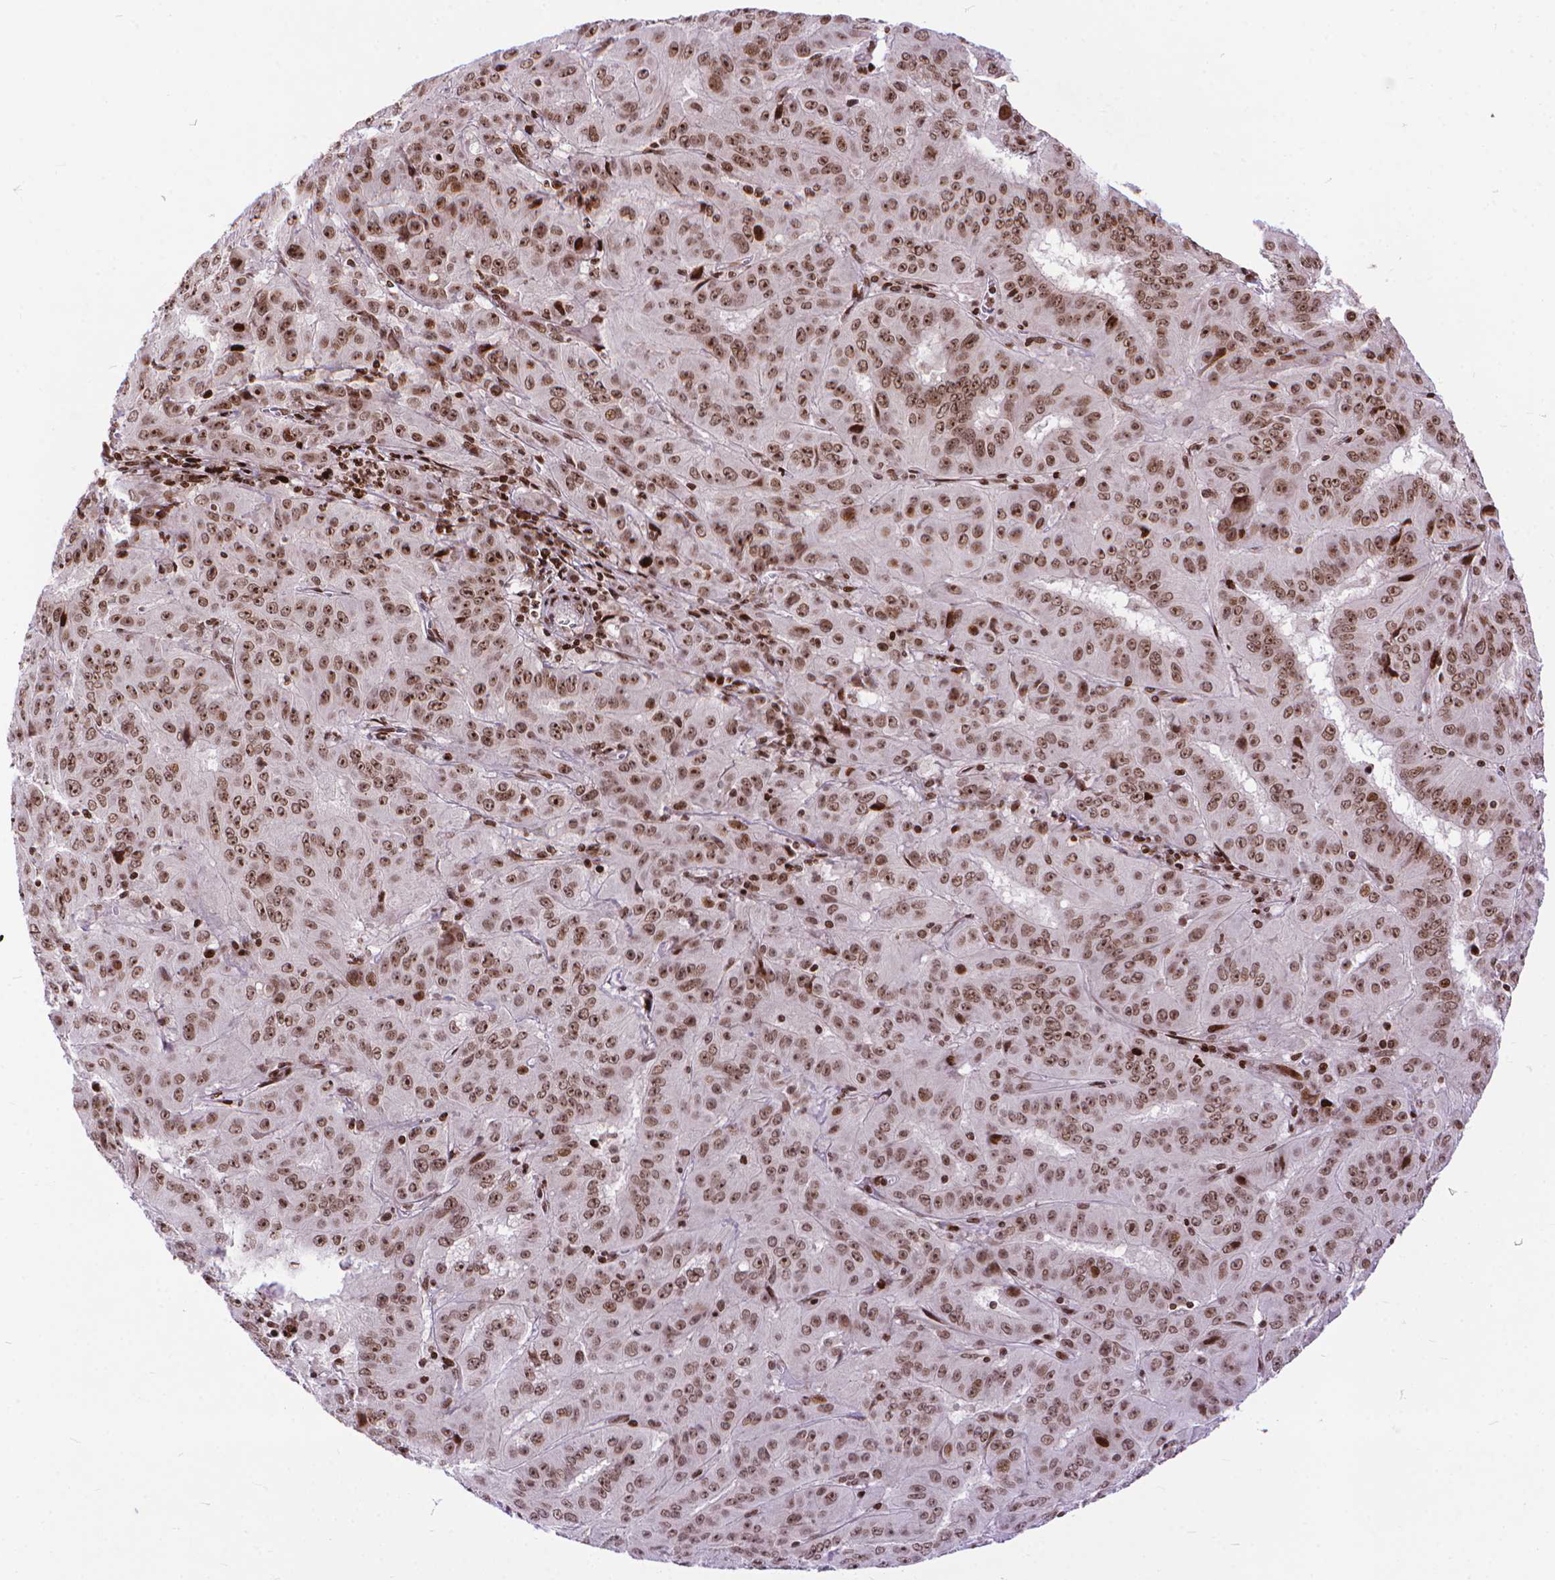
{"staining": {"intensity": "moderate", "quantity": ">75%", "location": "nuclear"}, "tissue": "pancreatic cancer", "cell_type": "Tumor cells", "image_type": "cancer", "snomed": [{"axis": "morphology", "description": "Adenocarcinoma, NOS"}, {"axis": "topography", "description": "Pancreas"}], "caption": "Immunohistochemical staining of pancreatic adenocarcinoma exhibits medium levels of moderate nuclear staining in about >75% of tumor cells.", "gene": "AMER1", "patient": {"sex": "male", "age": 63}}